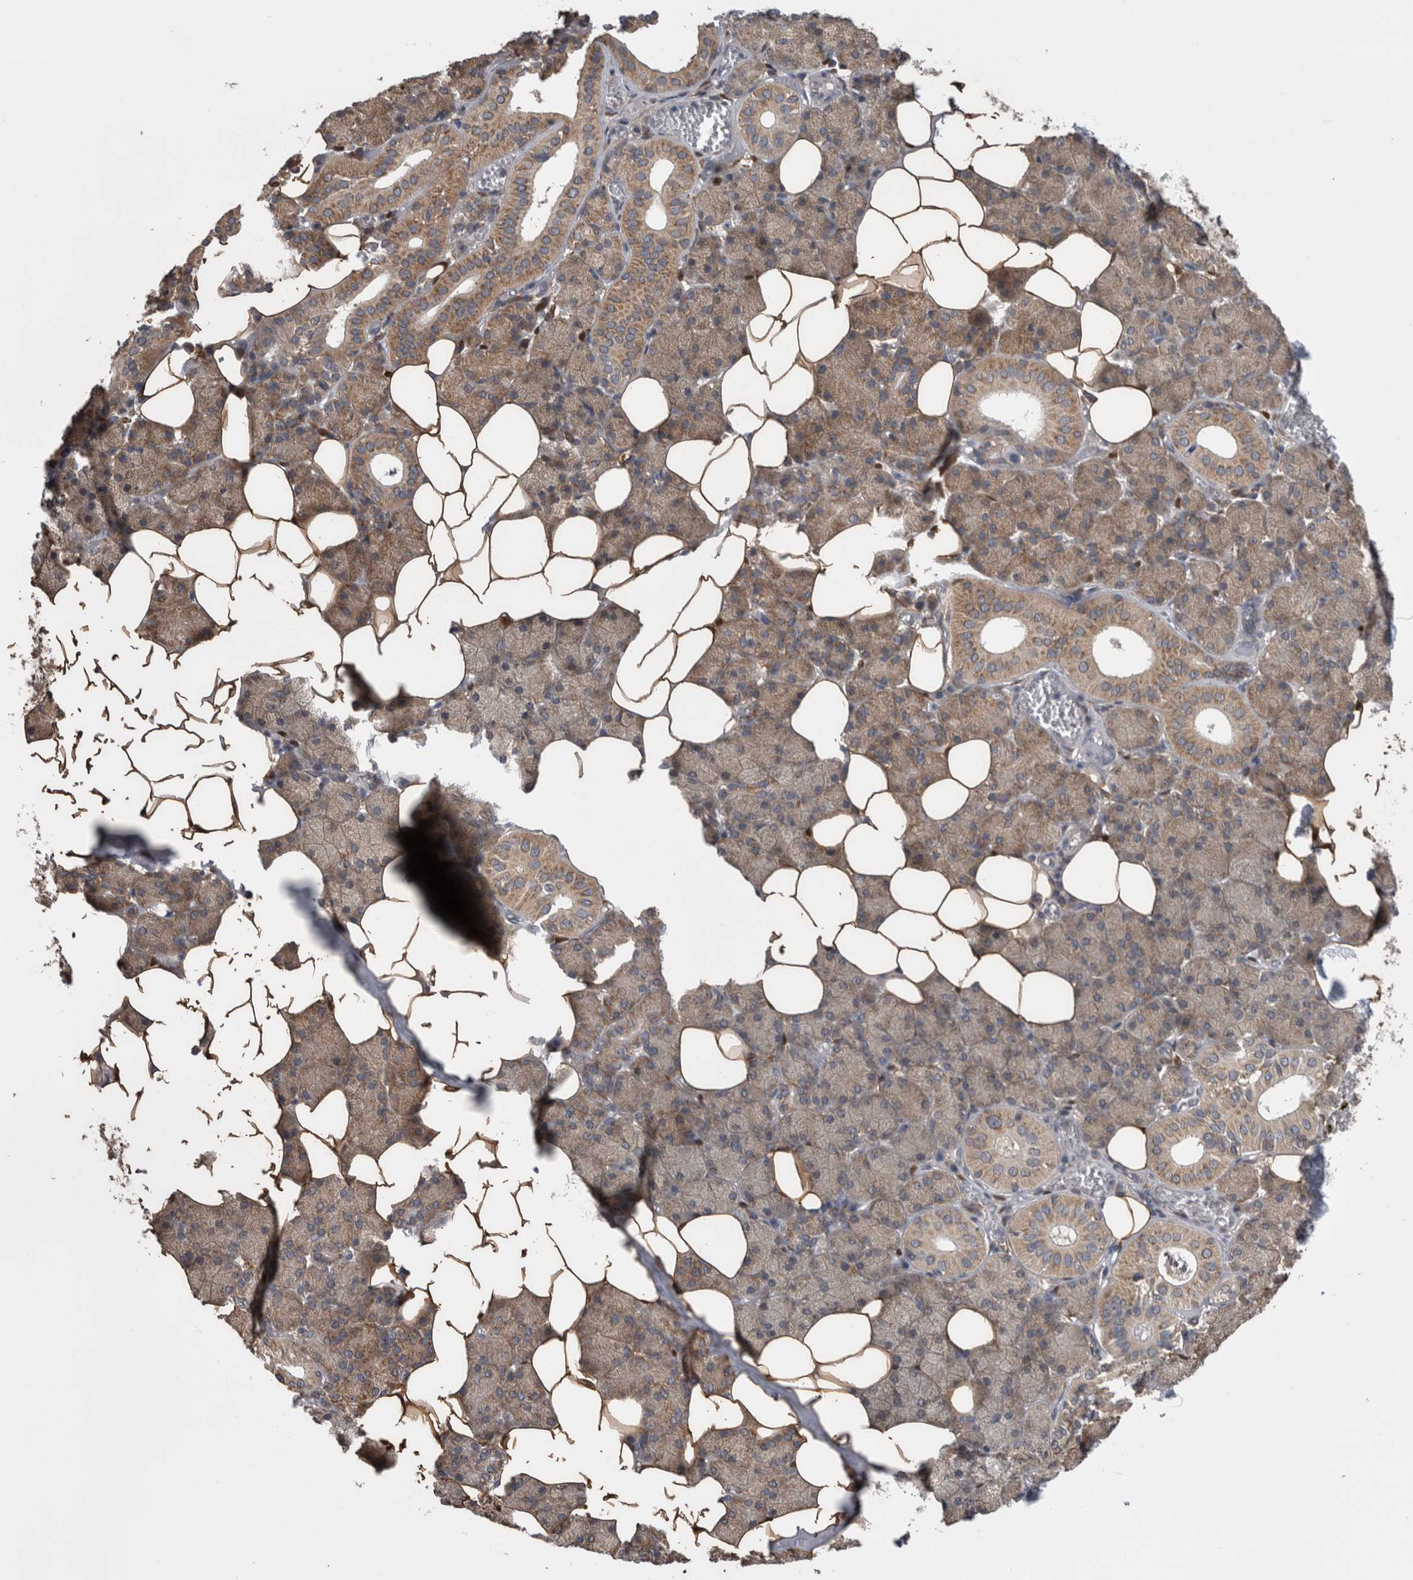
{"staining": {"intensity": "moderate", "quantity": "25%-75%", "location": "cytoplasmic/membranous"}, "tissue": "salivary gland", "cell_type": "Glandular cells", "image_type": "normal", "snomed": [{"axis": "morphology", "description": "Normal tissue, NOS"}, {"axis": "topography", "description": "Salivary gland"}], "caption": "A micrograph of human salivary gland stained for a protein demonstrates moderate cytoplasmic/membranous brown staining in glandular cells. The staining was performed using DAB to visualize the protein expression in brown, while the nuclei were stained in blue with hematoxylin (Magnification: 20x).", "gene": "DDX6", "patient": {"sex": "female", "age": 33}}